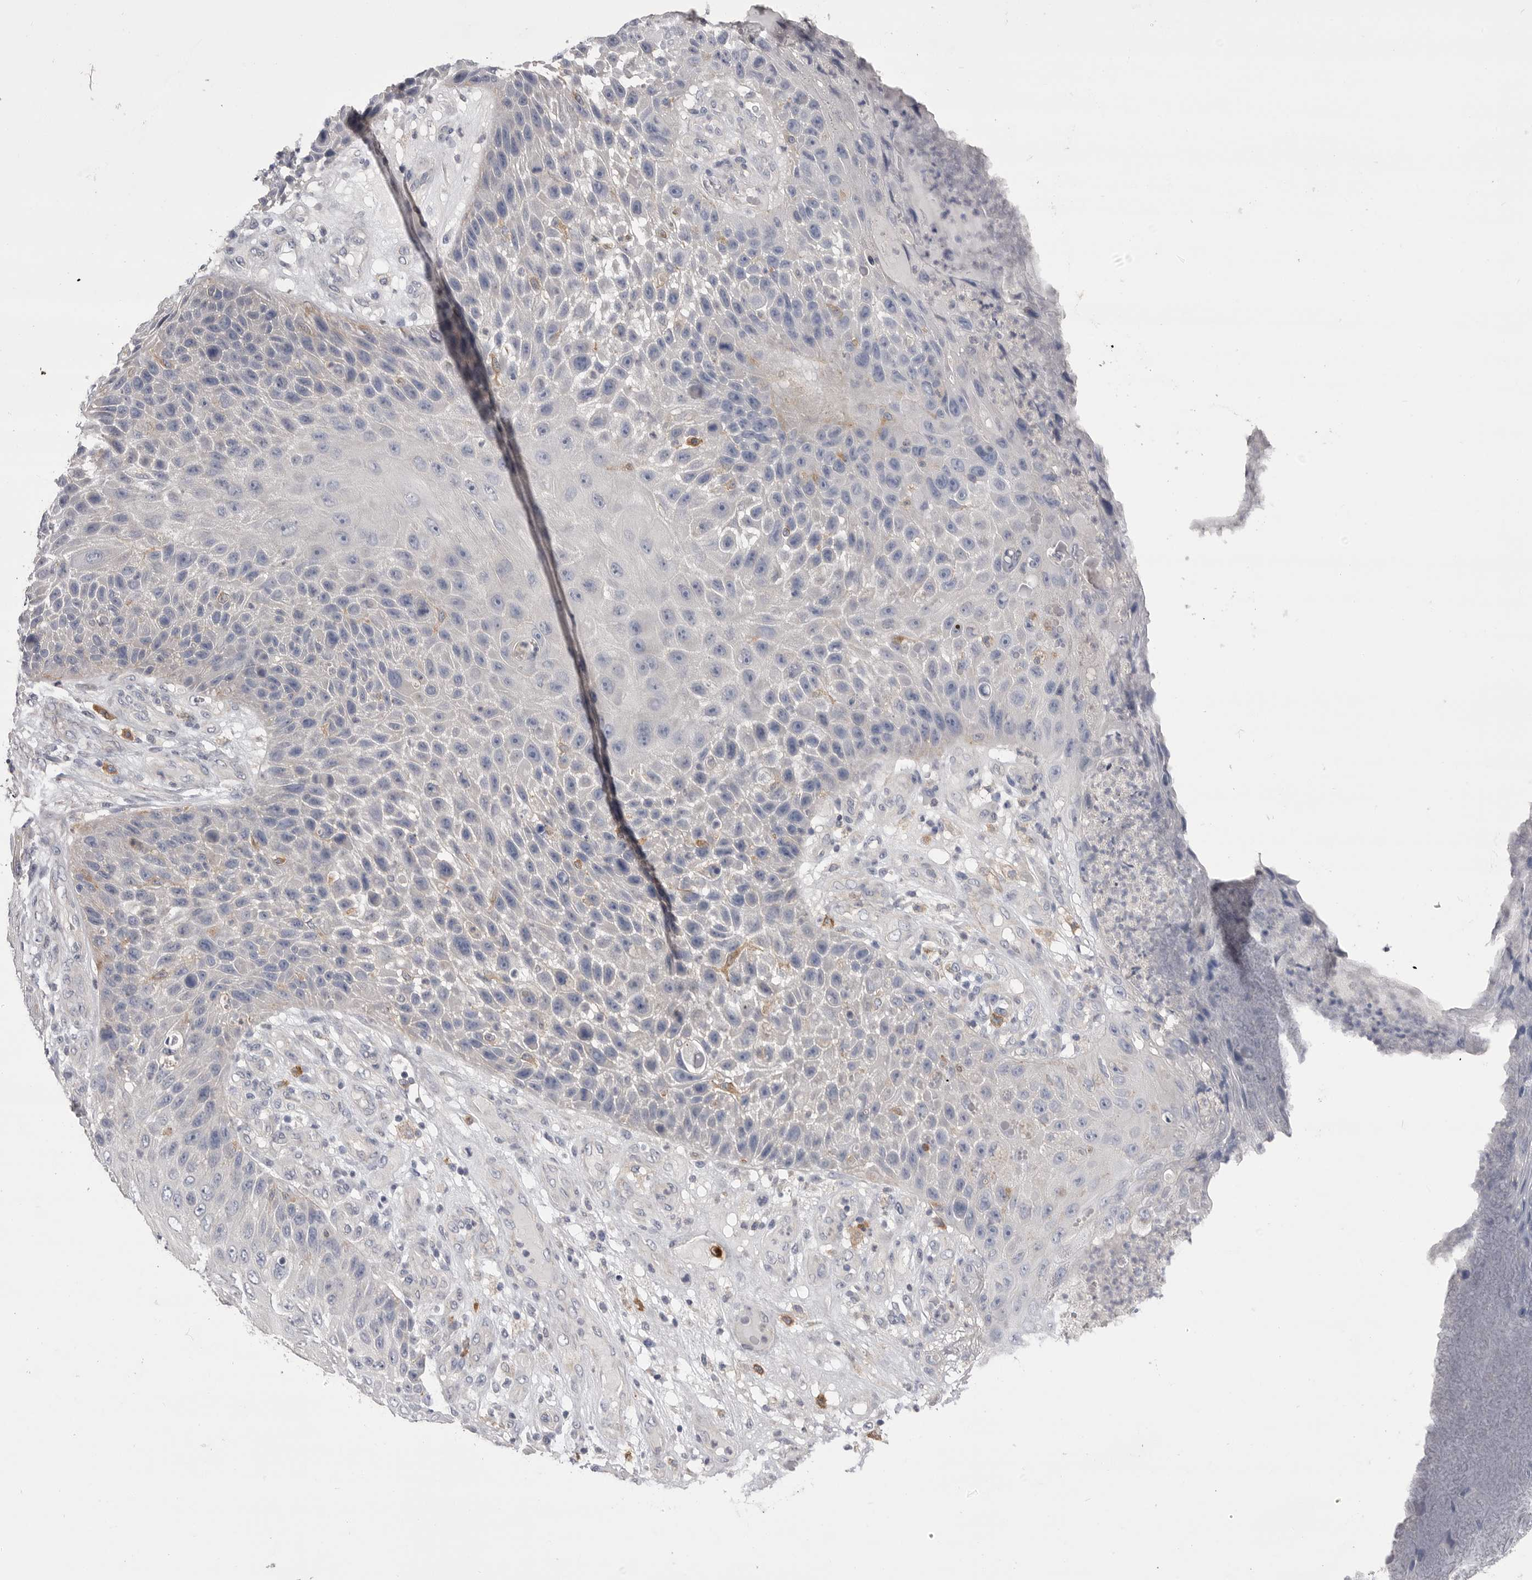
{"staining": {"intensity": "negative", "quantity": "none", "location": "none"}, "tissue": "skin cancer", "cell_type": "Tumor cells", "image_type": "cancer", "snomed": [{"axis": "morphology", "description": "Squamous cell carcinoma, NOS"}, {"axis": "topography", "description": "Skin"}], "caption": "A high-resolution photomicrograph shows immunohistochemistry (IHC) staining of skin cancer, which displays no significant positivity in tumor cells. (DAB (3,3'-diaminobenzidine) immunohistochemistry, high magnification).", "gene": "VAC14", "patient": {"sex": "female", "age": 88}}